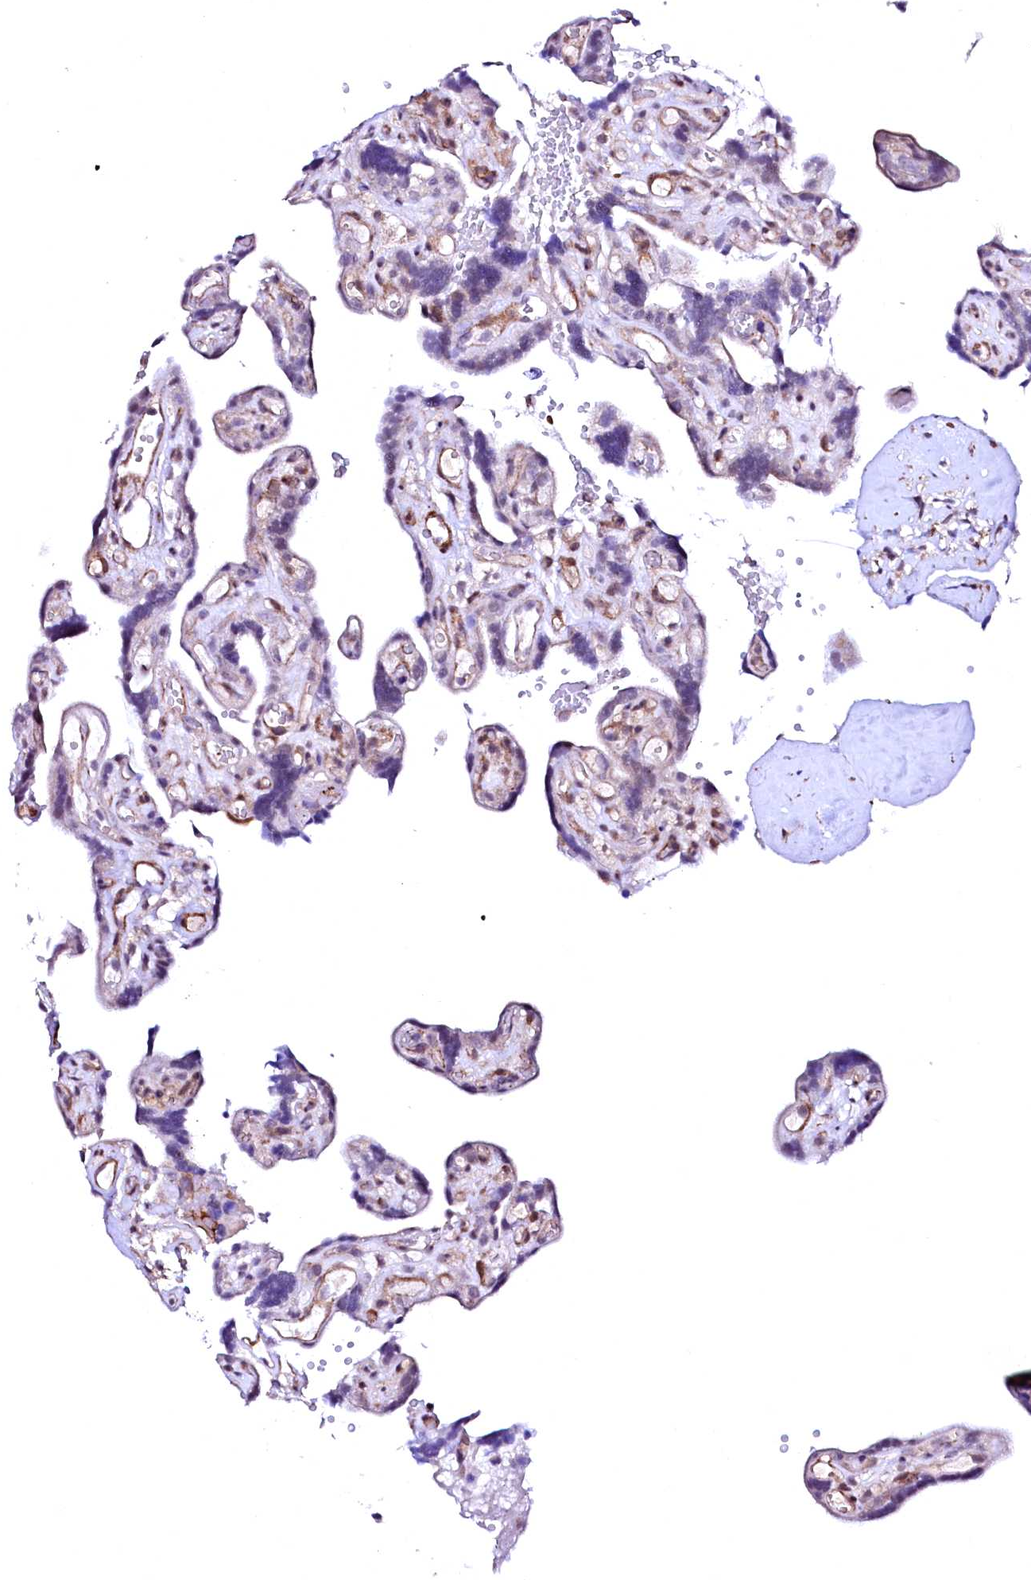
{"staining": {"intensity": "moderate", "quantity": ">75%", "location": "cytoplasmic/membranous"}, "tissue": "placenta", "cell_type": "Decidual cells", "image_type": "normal", "snomed": [{"axis": "morphology", "description": "Normal tissue, NOS"}, {"axis": "topography", "description": "Placenta"}], "caption": "Immunohistochemical staining of unremarkable placenta exhibits medium levels of moderate cytoplasmic/membranous expression in approximately >75% of decidual cells. The protein is stained brown, and the nuclei are stained in blue (DAB IHC with brightfield microscopy, high magnification).", "gene": "GPR176", "patient": {"sex": "female", "age": 30}}